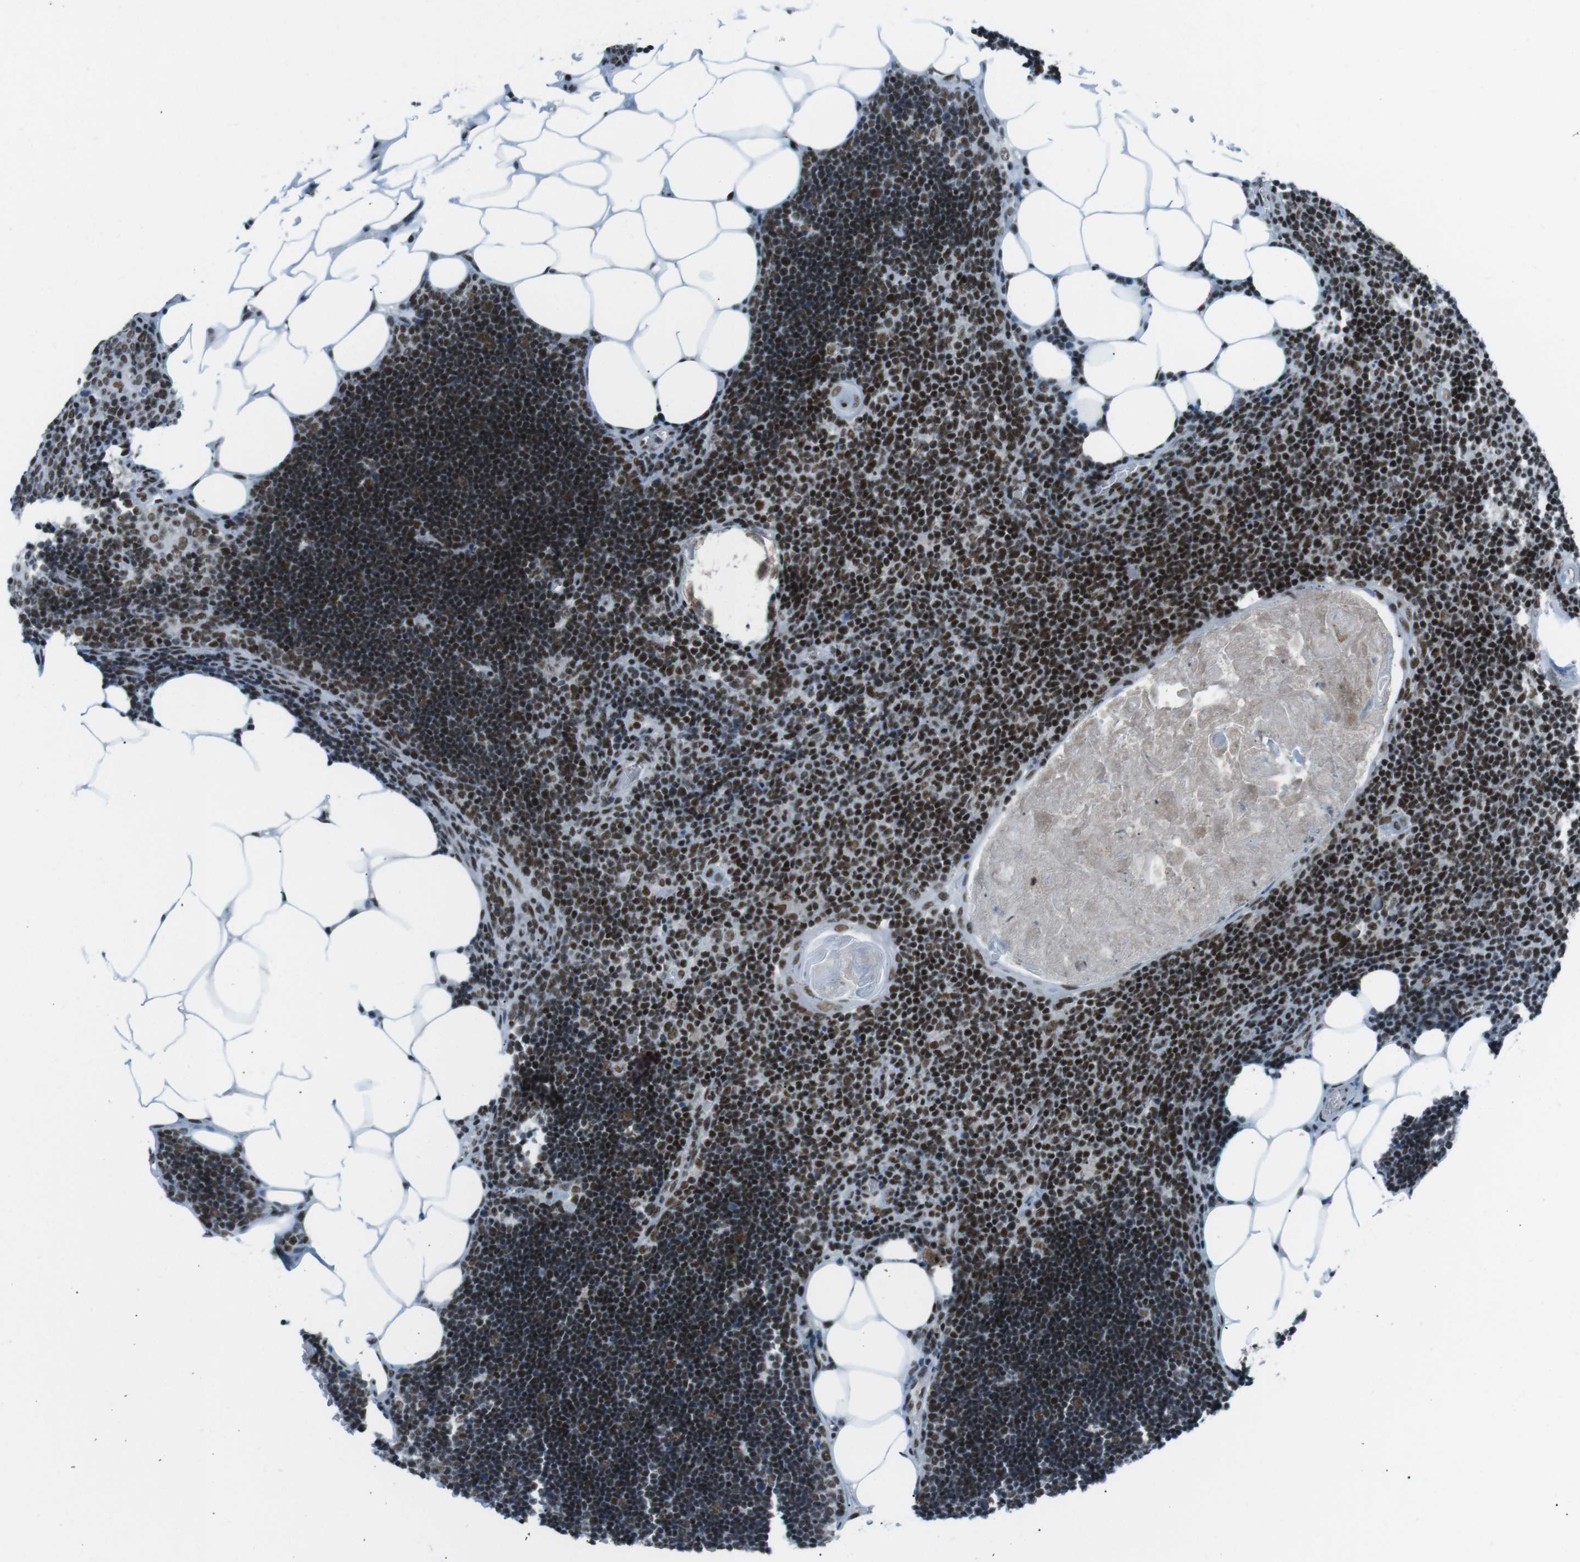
{"staining": {"intensity": "strong", "quantity": ">75%", "location": "nuclear"}, "tissue": "lymph node", "cell_type": "Germinal center cells", "image_type": "normal", "snomed": [{"axis": "morphology", "description": "Normal tissue, NOS"}, {"axis": "topography", "description": "Lymph node"}], "caption": "Brown immunohistochemical staining in normal human lymph node displays strong nuclear positivity in approximately >75% of germinal center cells. The staining is performed using DAB brown chromogen to label protein expression. The nuclei are counter-stained blue using hematoxylin.", "gene": "TAF1", "patient": {"sex": "male", "age": 33}}